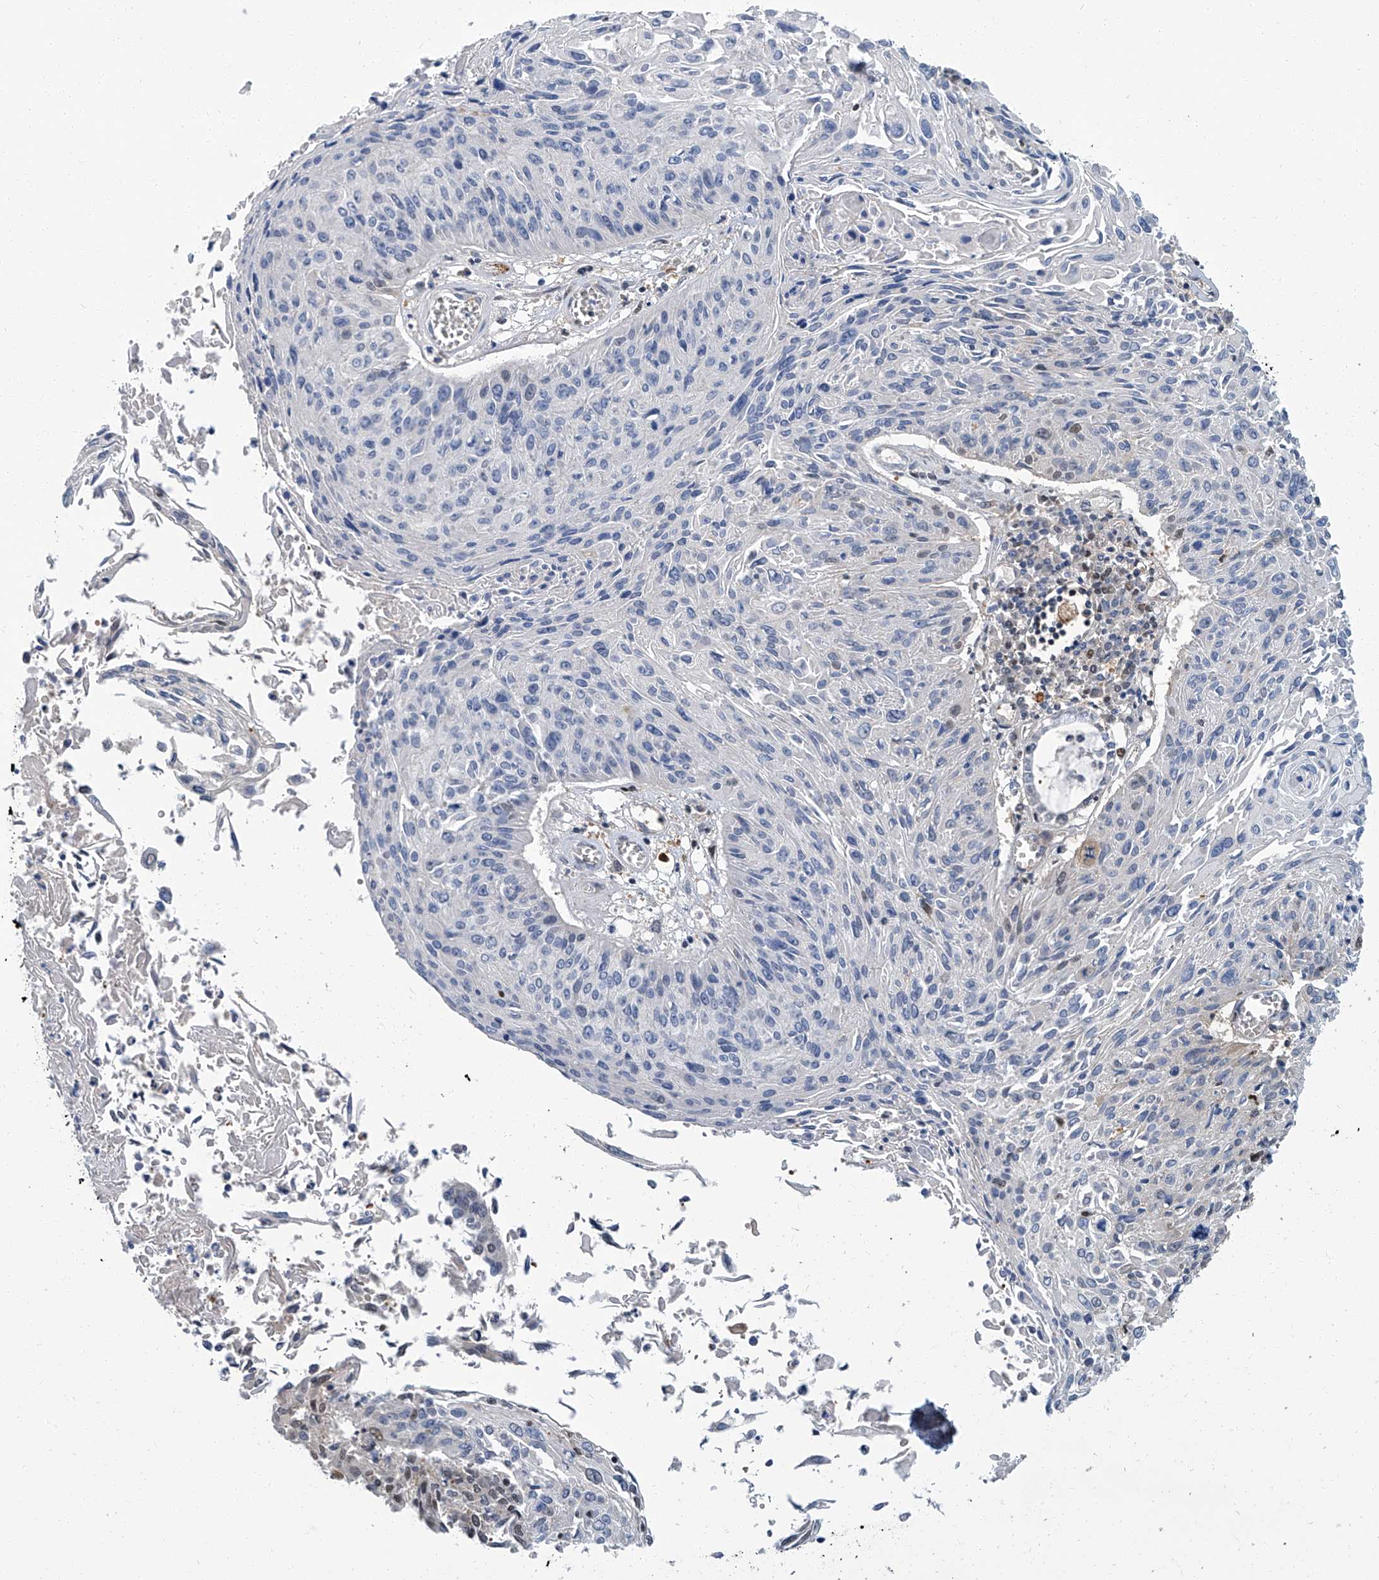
{"staining": {"intensity": "negative", "quantity": "none", "location": "none"}, "tissue": "cervical cancer", "cell_type": "Tumor cells", "image_type": "cancer", "snomed": [{"axis": "morphology", "description": "Squamous cell carcinoma, NOS"}, {"axis": "topography", "description": "Cervix"}], "caption": "Cervical squamous cell carcinoma was stained to show a protein in brown. There is no significant staining in tumor cells. (DAB immunohistochemistry, high magnification).", "gene": "PSMB10", "patient": {"sex": "female", "age": 51}}